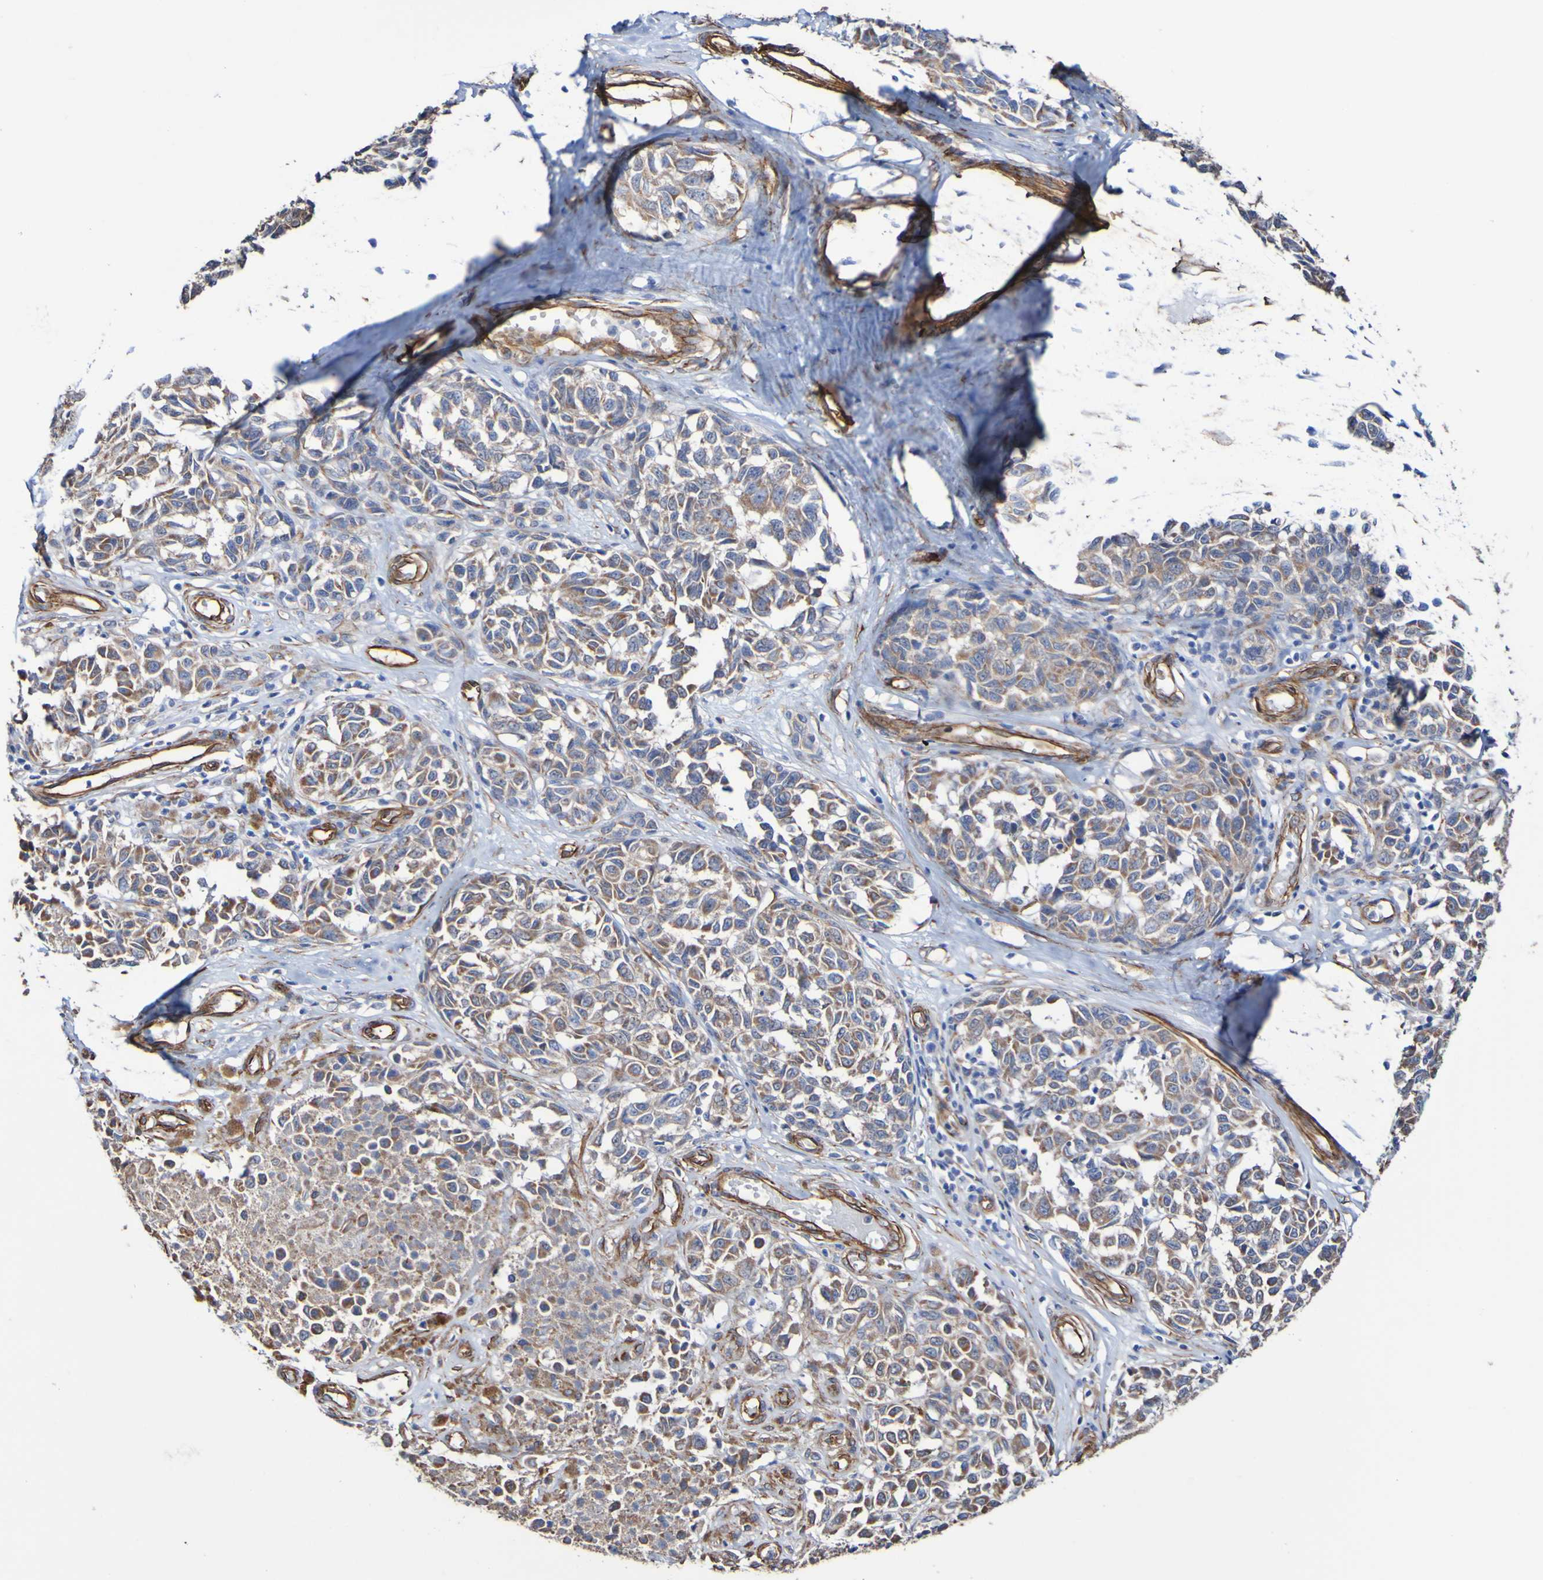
{"staining": {"intensity": "moderate", "quantity": ">75%", "location": "cytoplasmic/membranous"}, "tissue": "melanoma", "cell_type": "Tumor cells", "image_type": "cancer", "snomed": [{"axis": "morphology", "description": "Malignant melanoma, NOS"}, {"axis": "topography", "description": "Skin"}], "caption": "Approximately >75% of tumor cells in melanoma show moderate cytoplasmic/membranous protein staining as visualized by brown immunohistochemical staining.", "gene": "ELMOD3", "patient": {"sex": "female", "age": 64}}